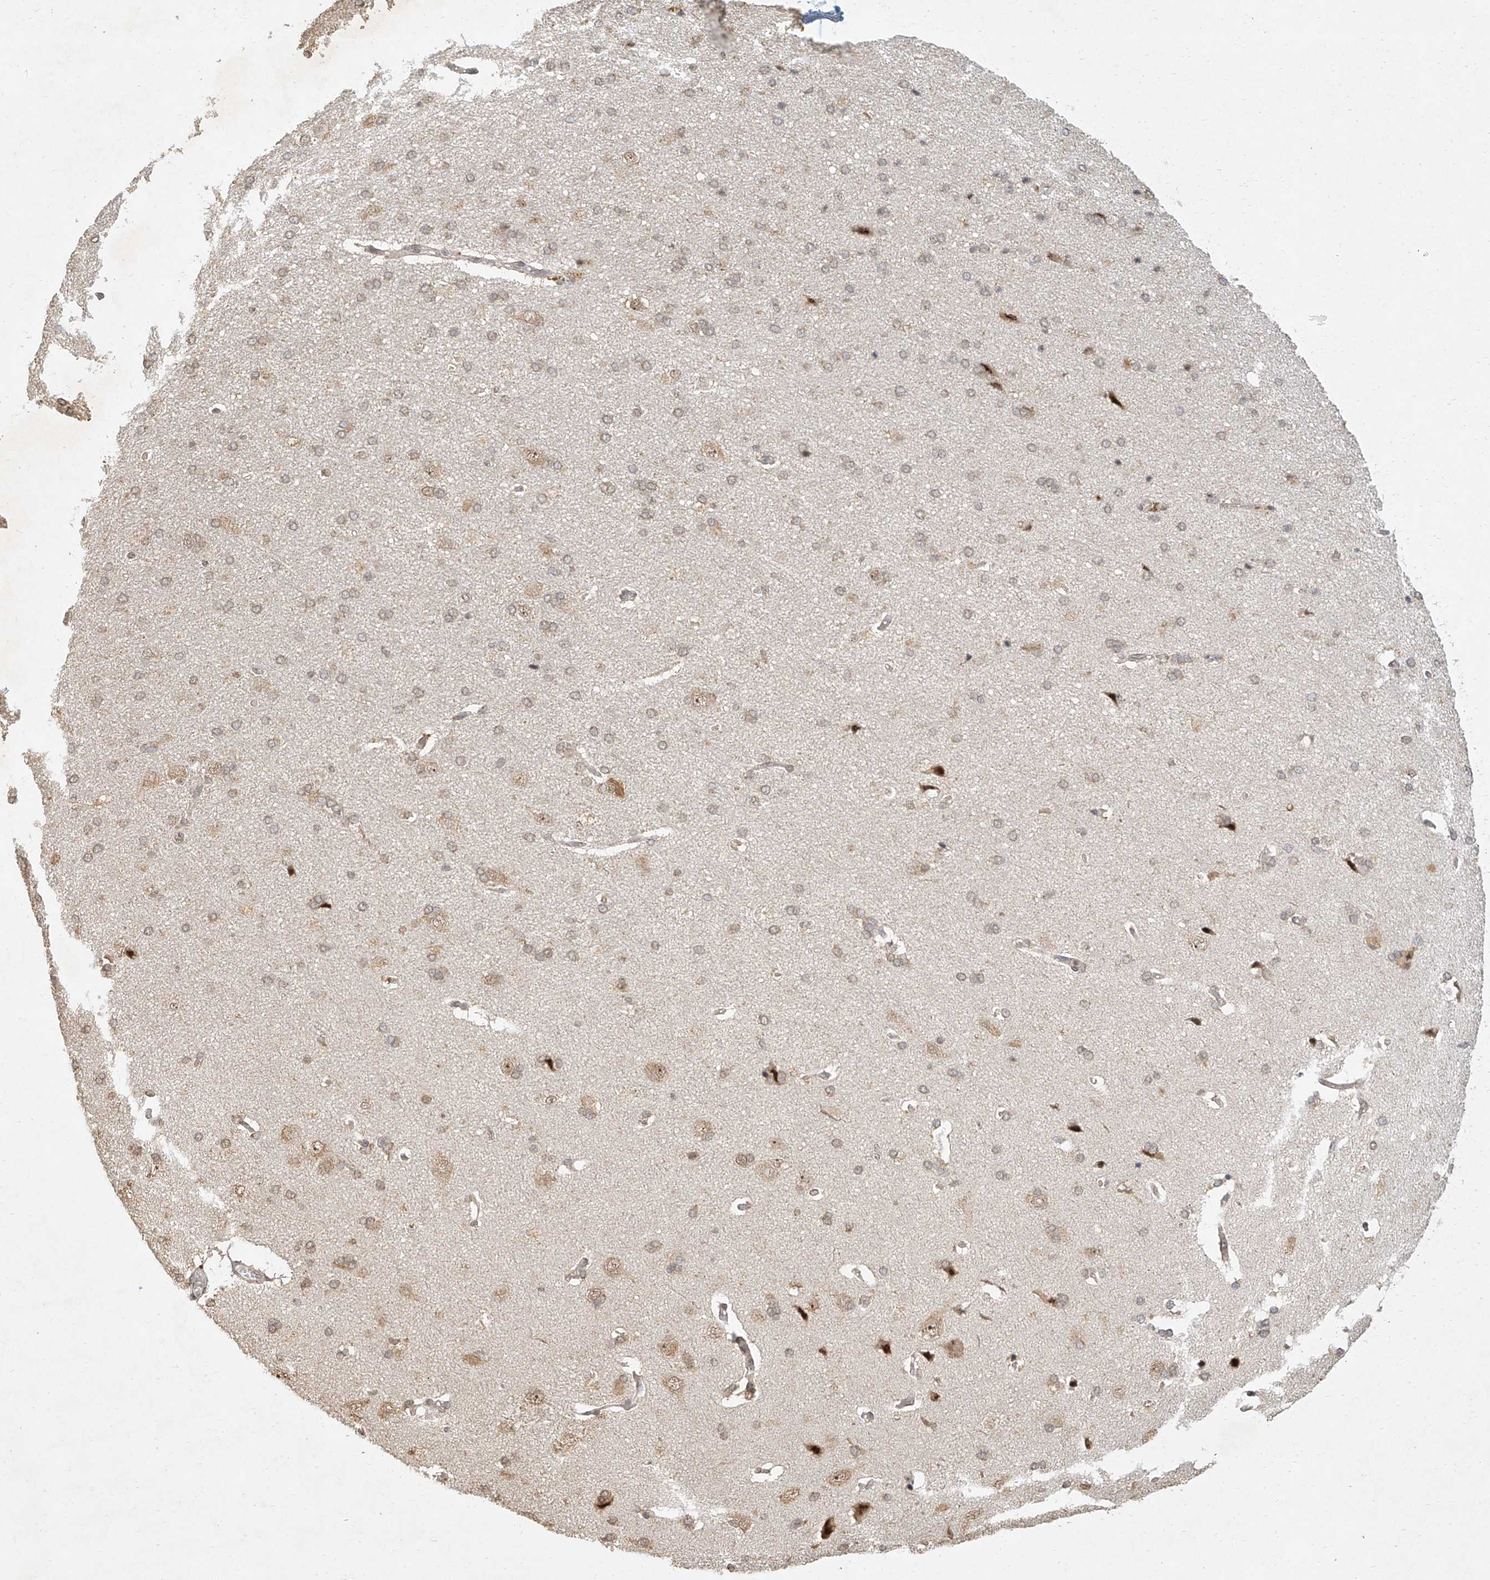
{"staining": {"intensity": "negative", "quantity": "none", "location": "none"}, "tissue": "cerebral cortex", "cell_type": "Endothelial cells", "image_type": "normal", "snomed": [{"axis": "morphology", "description": "Normal tissue, NOS"}, {"axis": "topography", "description": "Cerebral cortex"}], "caption": "Immunohistochemical staining of unremarkable cerebral cortex reveals no significant expression in endothelial cells.", "gene": "CXorf58", "patient": {"sex": "male", "age": 62}}